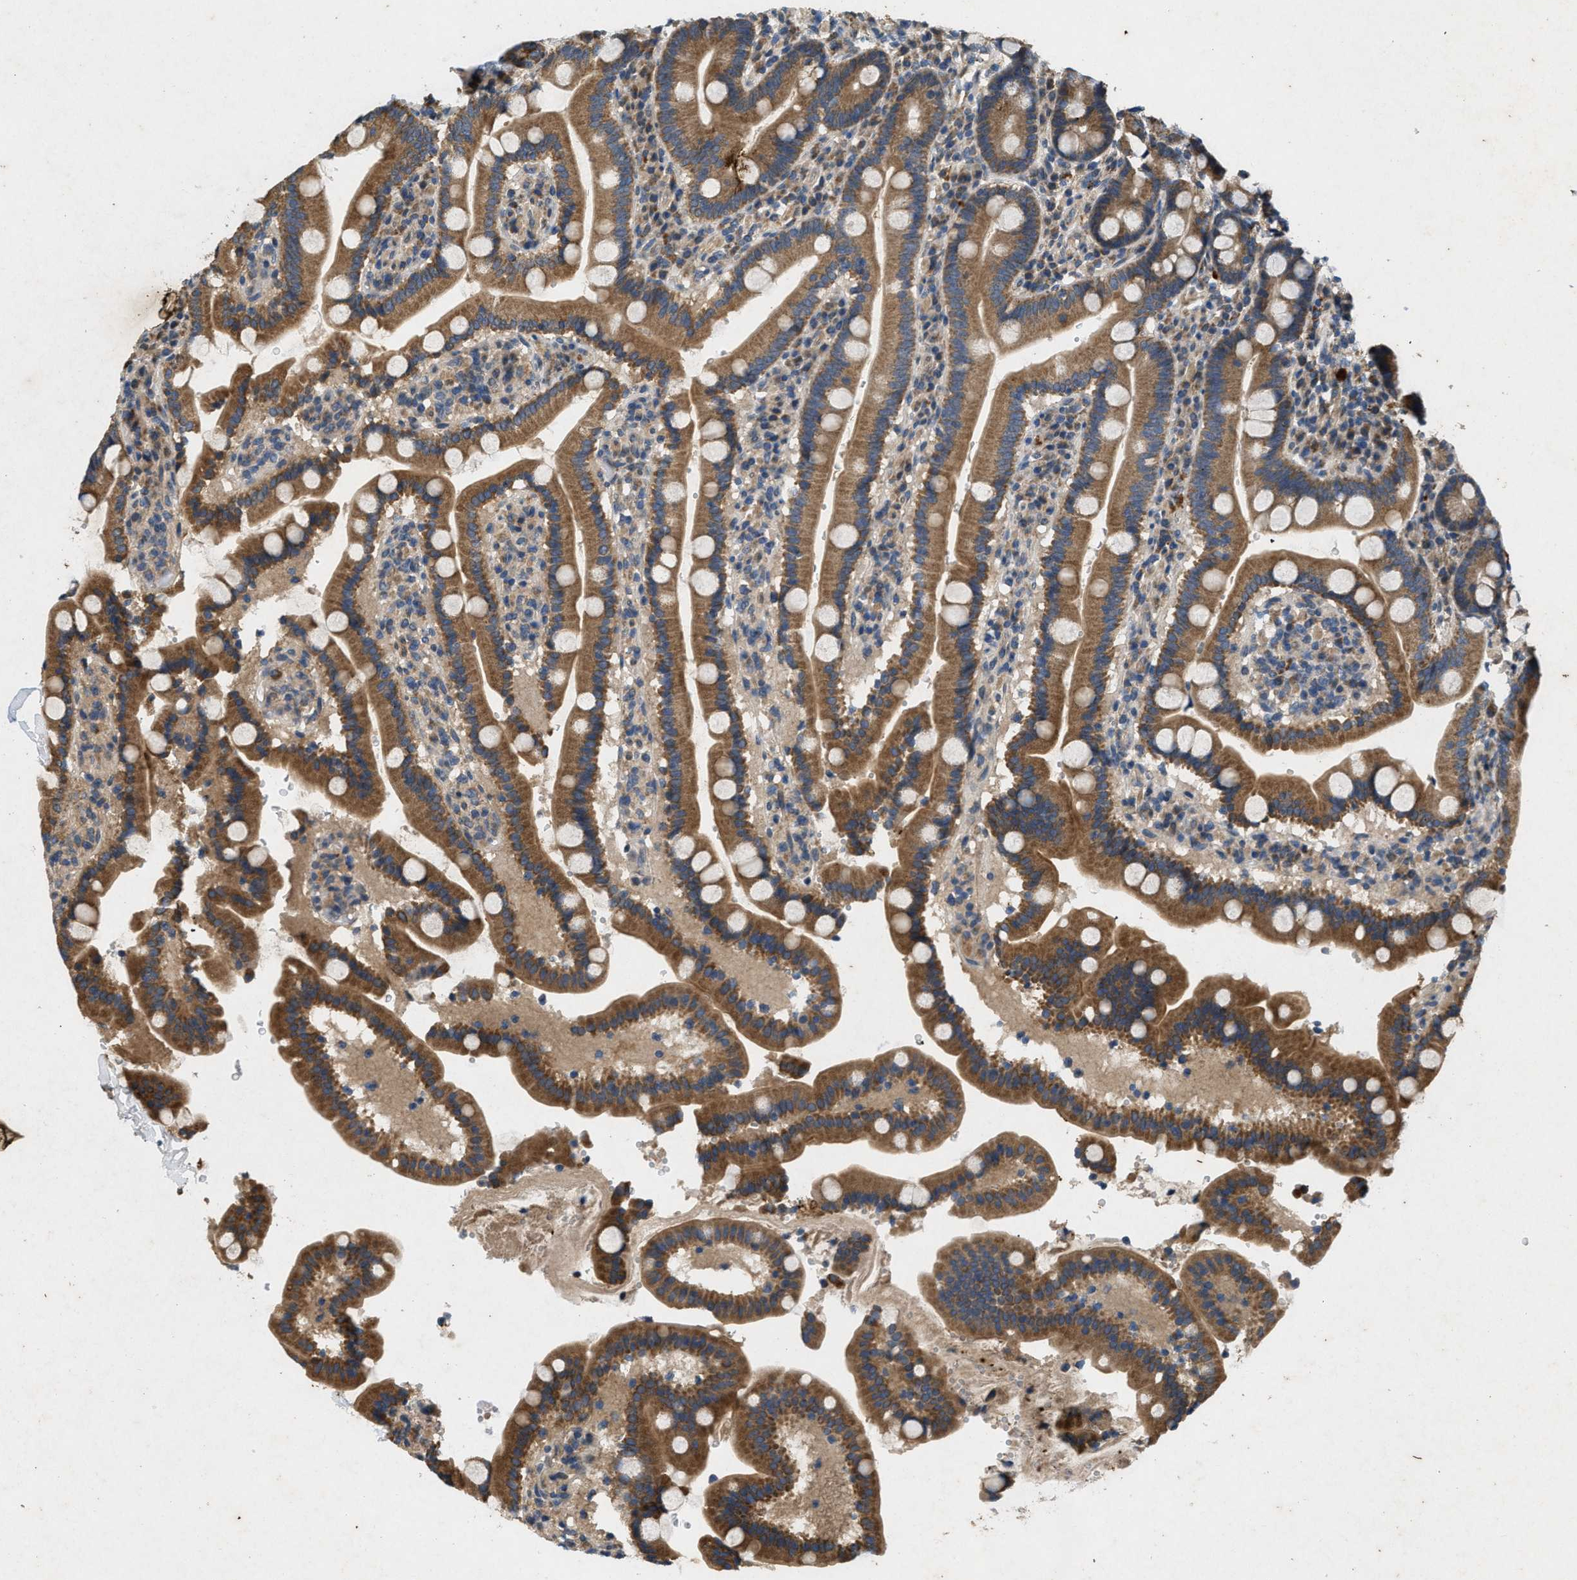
{"staining": {"intensity": "moderate", "quantity": ">75%", "location": "cytoplasmic/membranous"}, "tissue": "duodenum", "cell_type": "Glandular cells", "image_type": "normal", "snomed": [{"axis": "morphology", "description": "Normal tissue, NOS"}, {"axis": "topography", "description": "Small intestine, NOS"}], "caption": "Moderate cytoplasmic/membranous protein expression is present in approximately >75% of glandular cells in duodenum.", "gene": "PRKG2", "patient": {"sex": "female", "age": 71}}